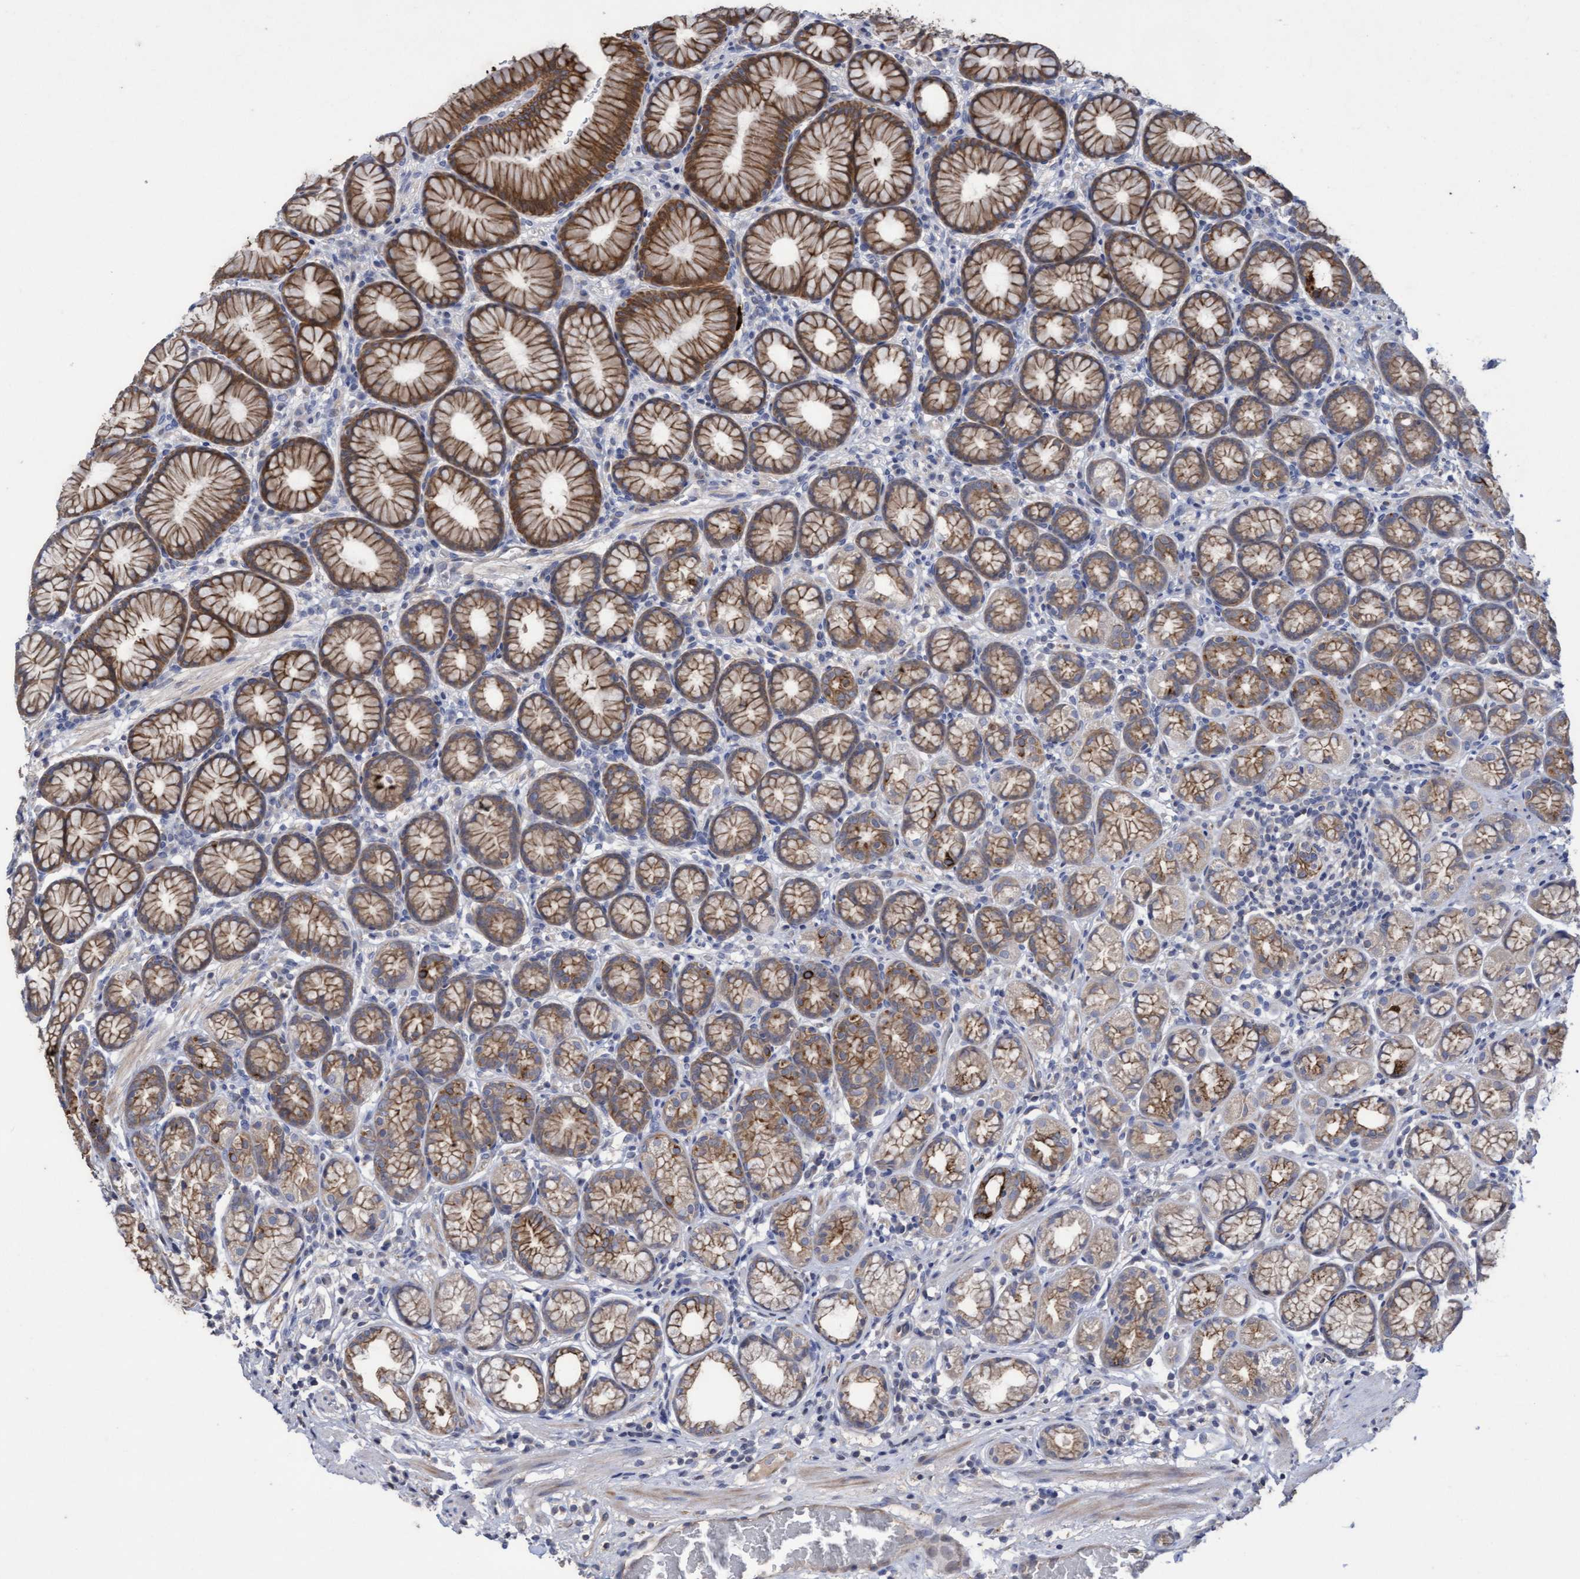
{"staining": {"intensity": "moderate", "quantity": ">75%", "location": "cytoplasmic/membranous"}, "tissue": "stomach", "cell_type": "Glandular cells", "image_type": "normal", "snomed": [{"axis": "morphology", "description": "Normal tissue, NOS"}, {"axis": "topography", "description": "Stomach"}], "caption": "The photomicrograph shows immunohistochemical staining of normal stomach. There is moderate cytoplasmic/membranous expression is appreciated in about >75% of glandular cells.", "gene": "KRT24", "patient": {"sex": "male", "age": 42}}